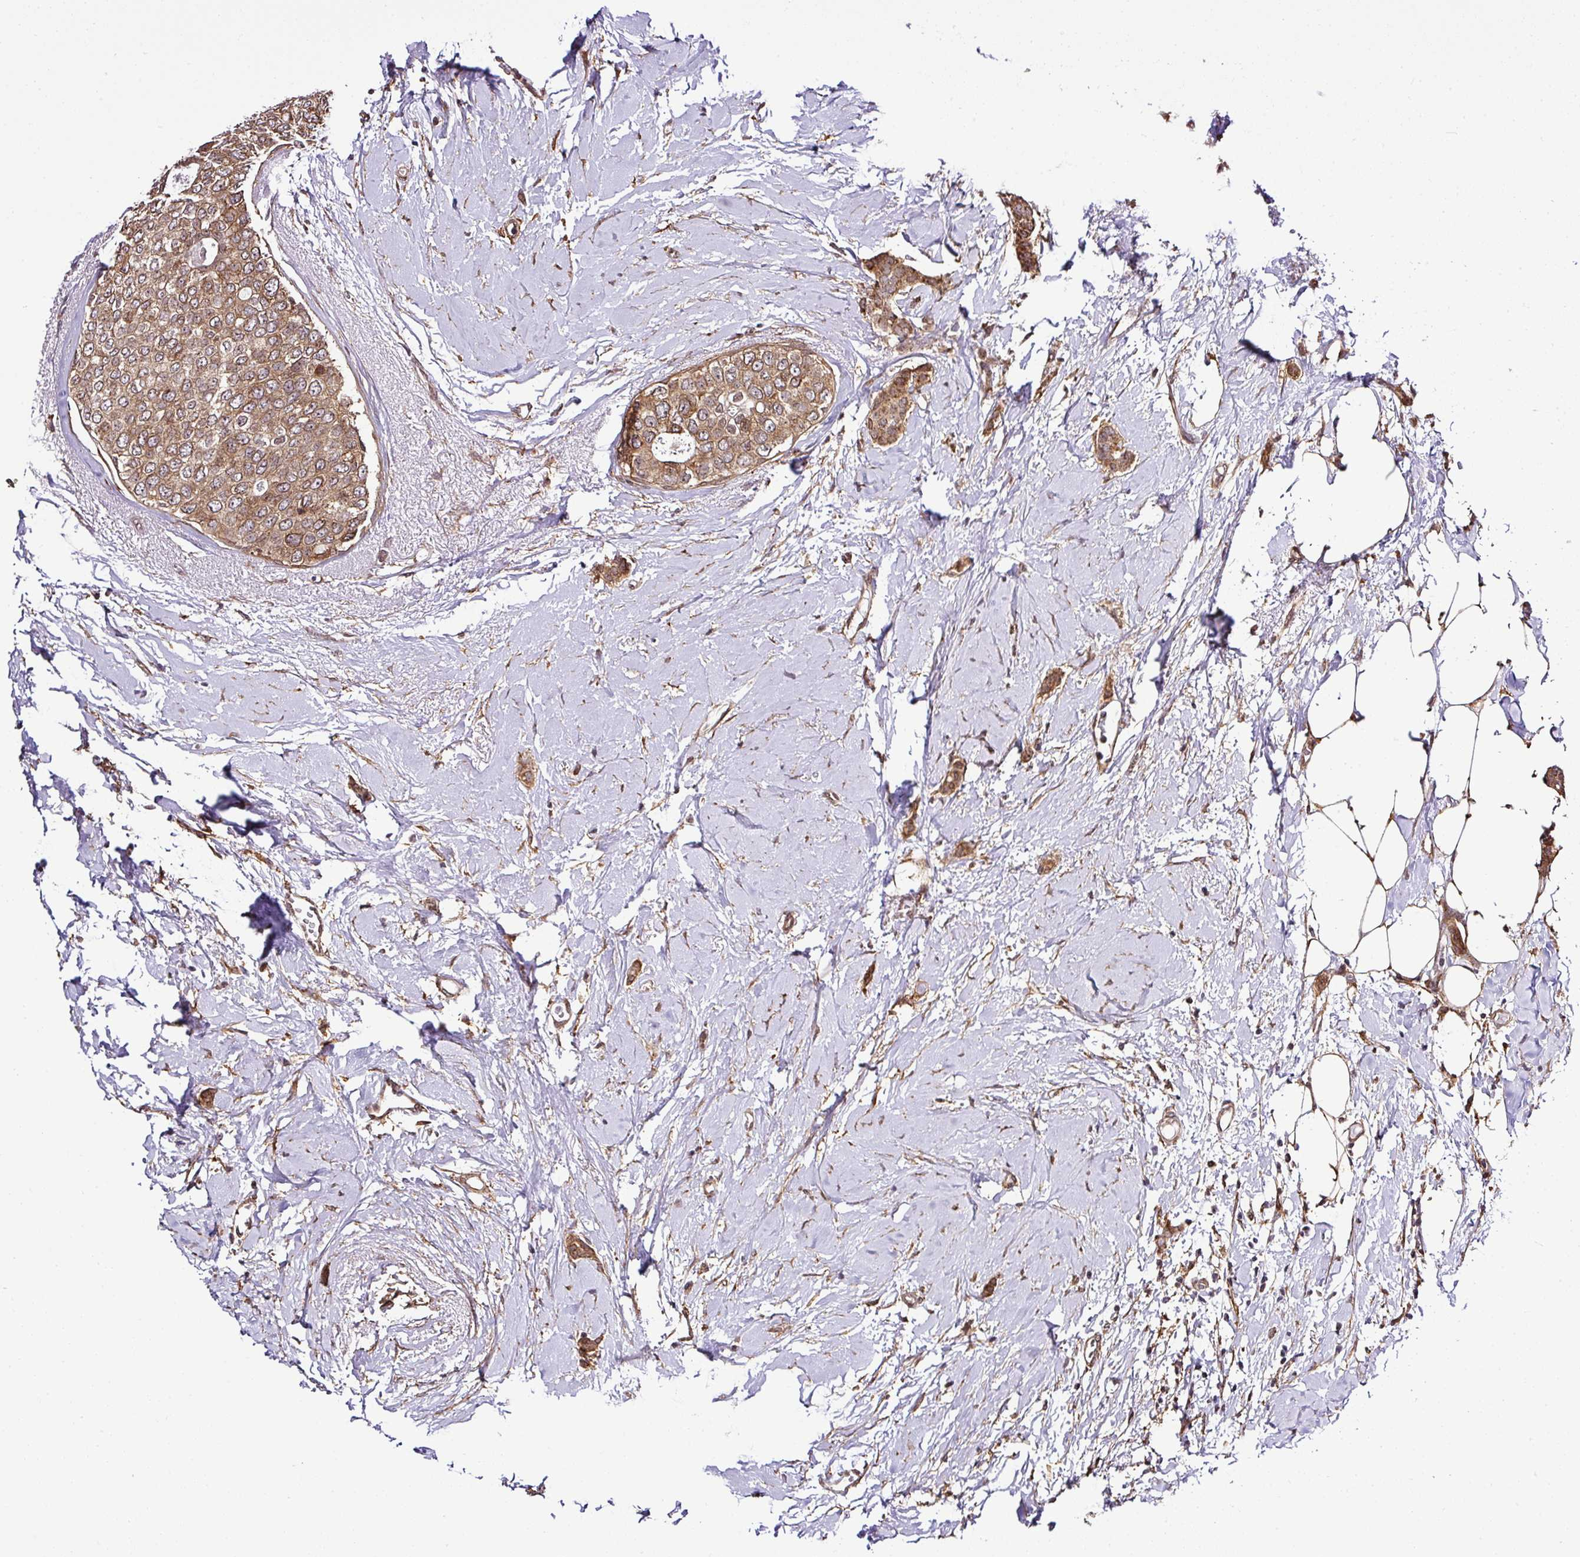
{"staining": {"intensity": "moderate", "quantity": ">75%", "location": "cytoplasmic/membranous"}, "tissue": "breast cancer", "cell_type": "Tumor cells", "image_type": "cancer", "snomed": [{"axis": "morphology", "description": "Duct carcinoma"}, {"axis": "topography", "description": "Breast"}], "caption": "The micrograph reveals a brown stain indicating the presence of a protein in the cytoplasmic/membranous of tumor cells in breast cancer.", "gene": "FAM153A", "patient": {"sex": "female", "age": 72}}